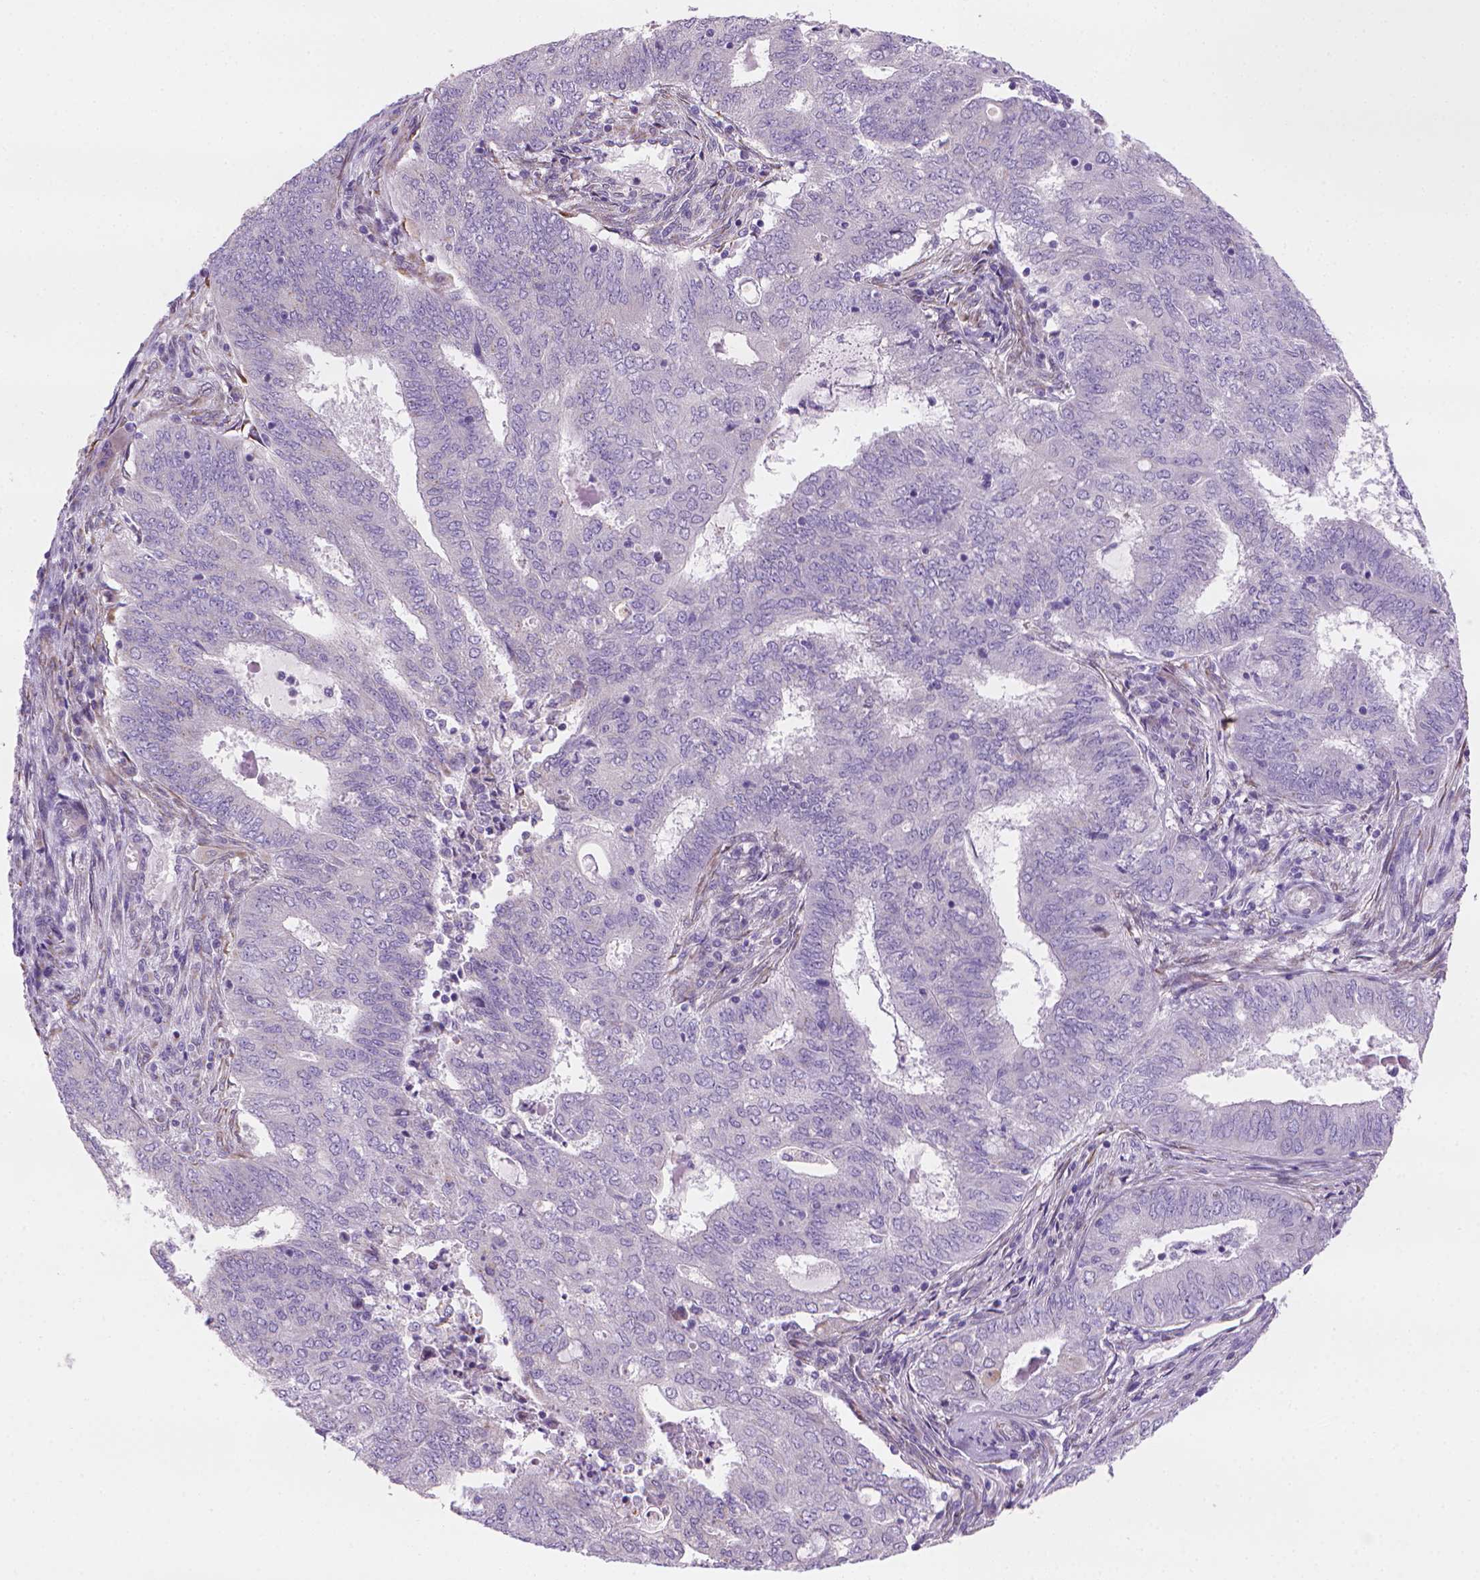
{"staining": {"intensity": "negative", "quantity": "none", "location": "none"}, "tissue": "endometrial cancer", "cell_type": "Tumor cells", "image_type": "cancer", "snomed": [{"axis": "morphology", "description": "Adenocarcinoma, NOS"}, {"axis": "topography", "description": "Endometrium"}], "caption": "IHC of adenocarcinoma (endometrial) displays no staining in tumor cells.", "gene": "CES2", "patient": {"sex": "female", "age": 62}}